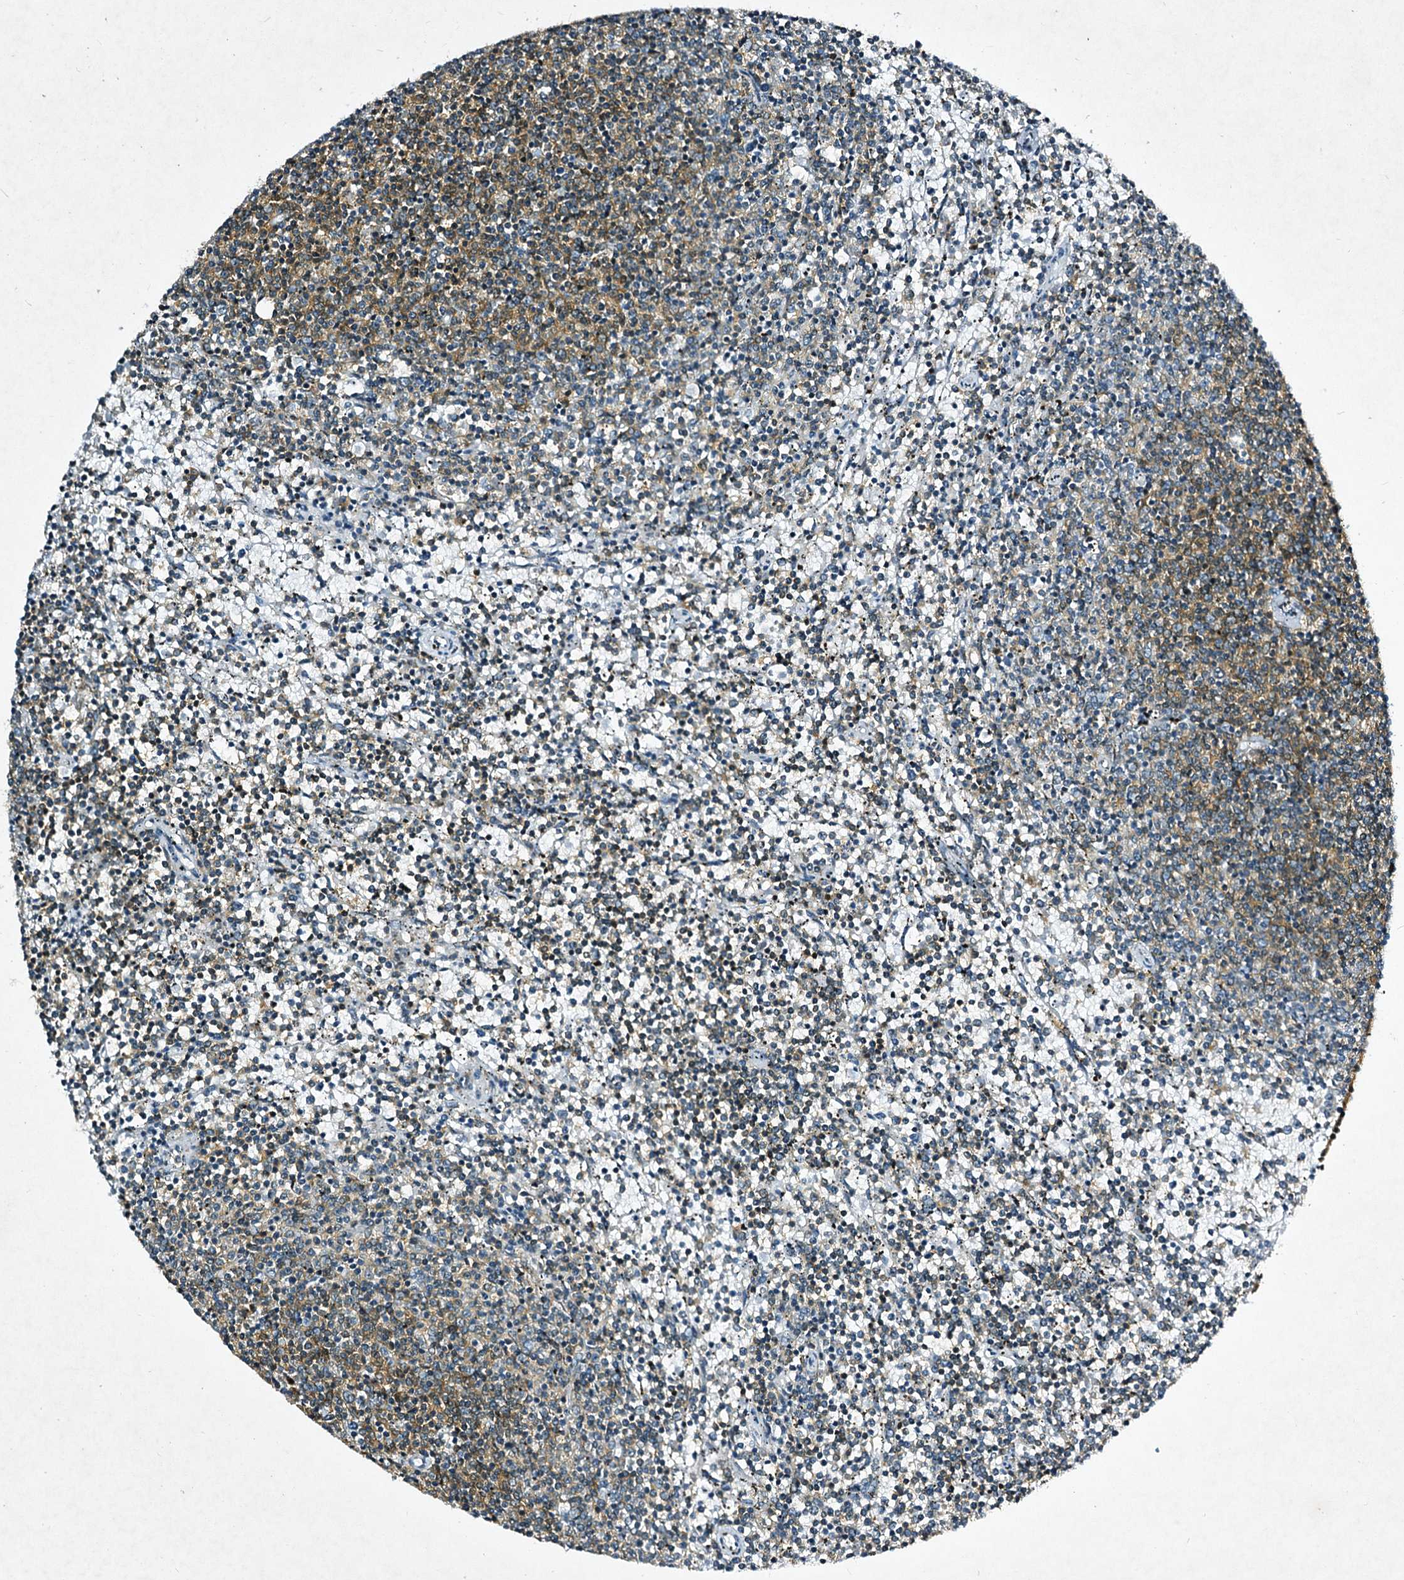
{"staining": {"intensity": "moderate", "quantity": "25%-75%", "location": "cytoplasmic/membranous"}, "tissue": "lymphoma", "cell_type": "Tumor cells", "image_type": "cancer", "snomed": [{"axis": "morphology", "description": "Malignant lymphoma, non-Hodgkin's type, Low grade"}, {"axis": "topography", "description": "Spleen"}], "caption": "Human low-grade malignant lymphoma, non-Hodgkin's type stained with a brown dye shows moderate cytoplasmic/membranous positive positivity in approximately 25%-75% of tumor cells.", "gene": "STAP1", "patient": {"sex": "female", "age": 50}}